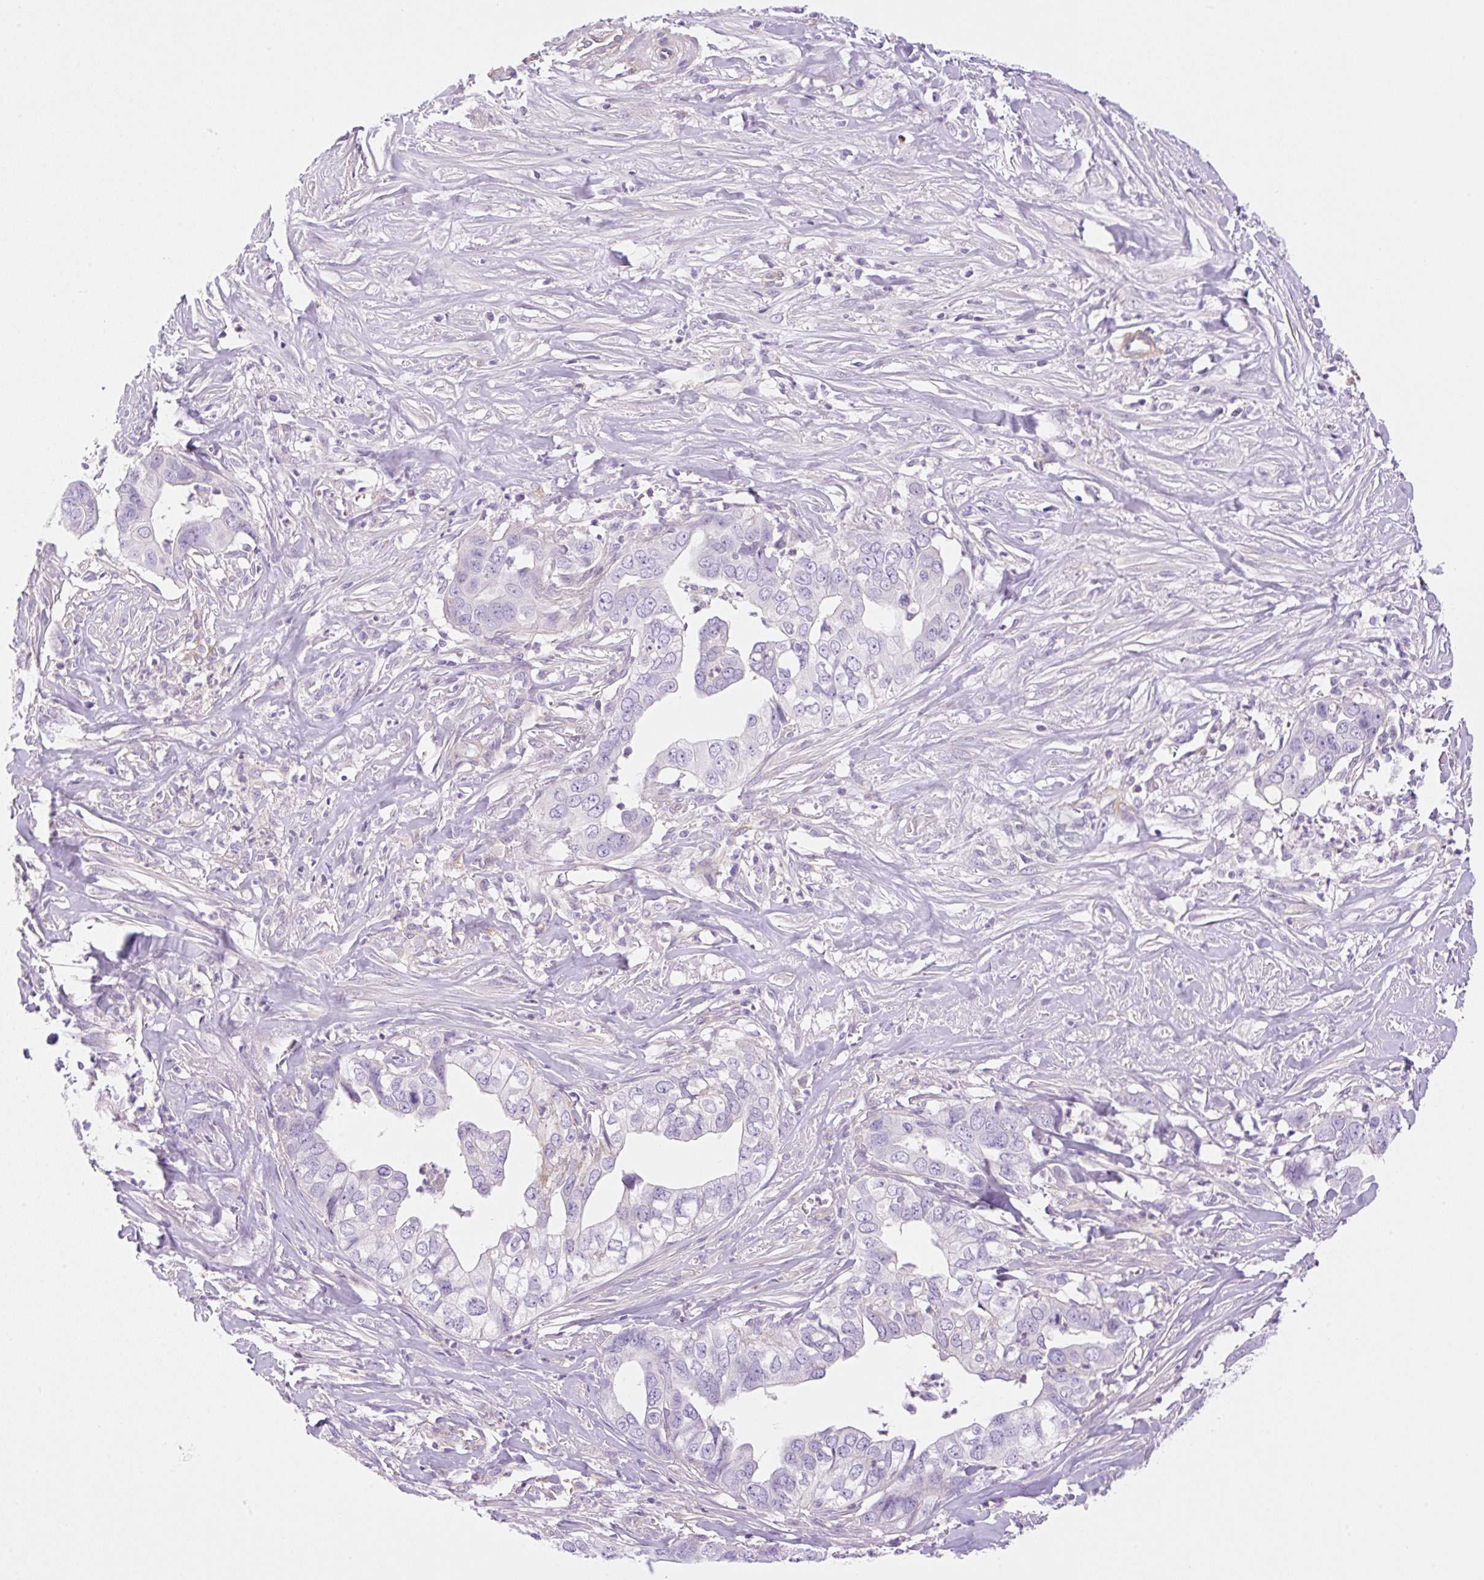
{"staining": {"intensity": "negative", "quantity": "none", "location": "none"}, "tissue": "liver cancer", "cell_type": "Tumor cells", "image_type": "cancer", "snomed": [{"axis": "morphology", "description": "Cholangiocarcinoma"}, {"axis": "topography", "description": "Liver"}], "caption": "The IHC photomicrograph has no significant positivity in tumor cells of liver cancer (cholangiocarcinoma) tissue.", "gene": "EHD3", "patient": {"sex": "female", "age": 79}}